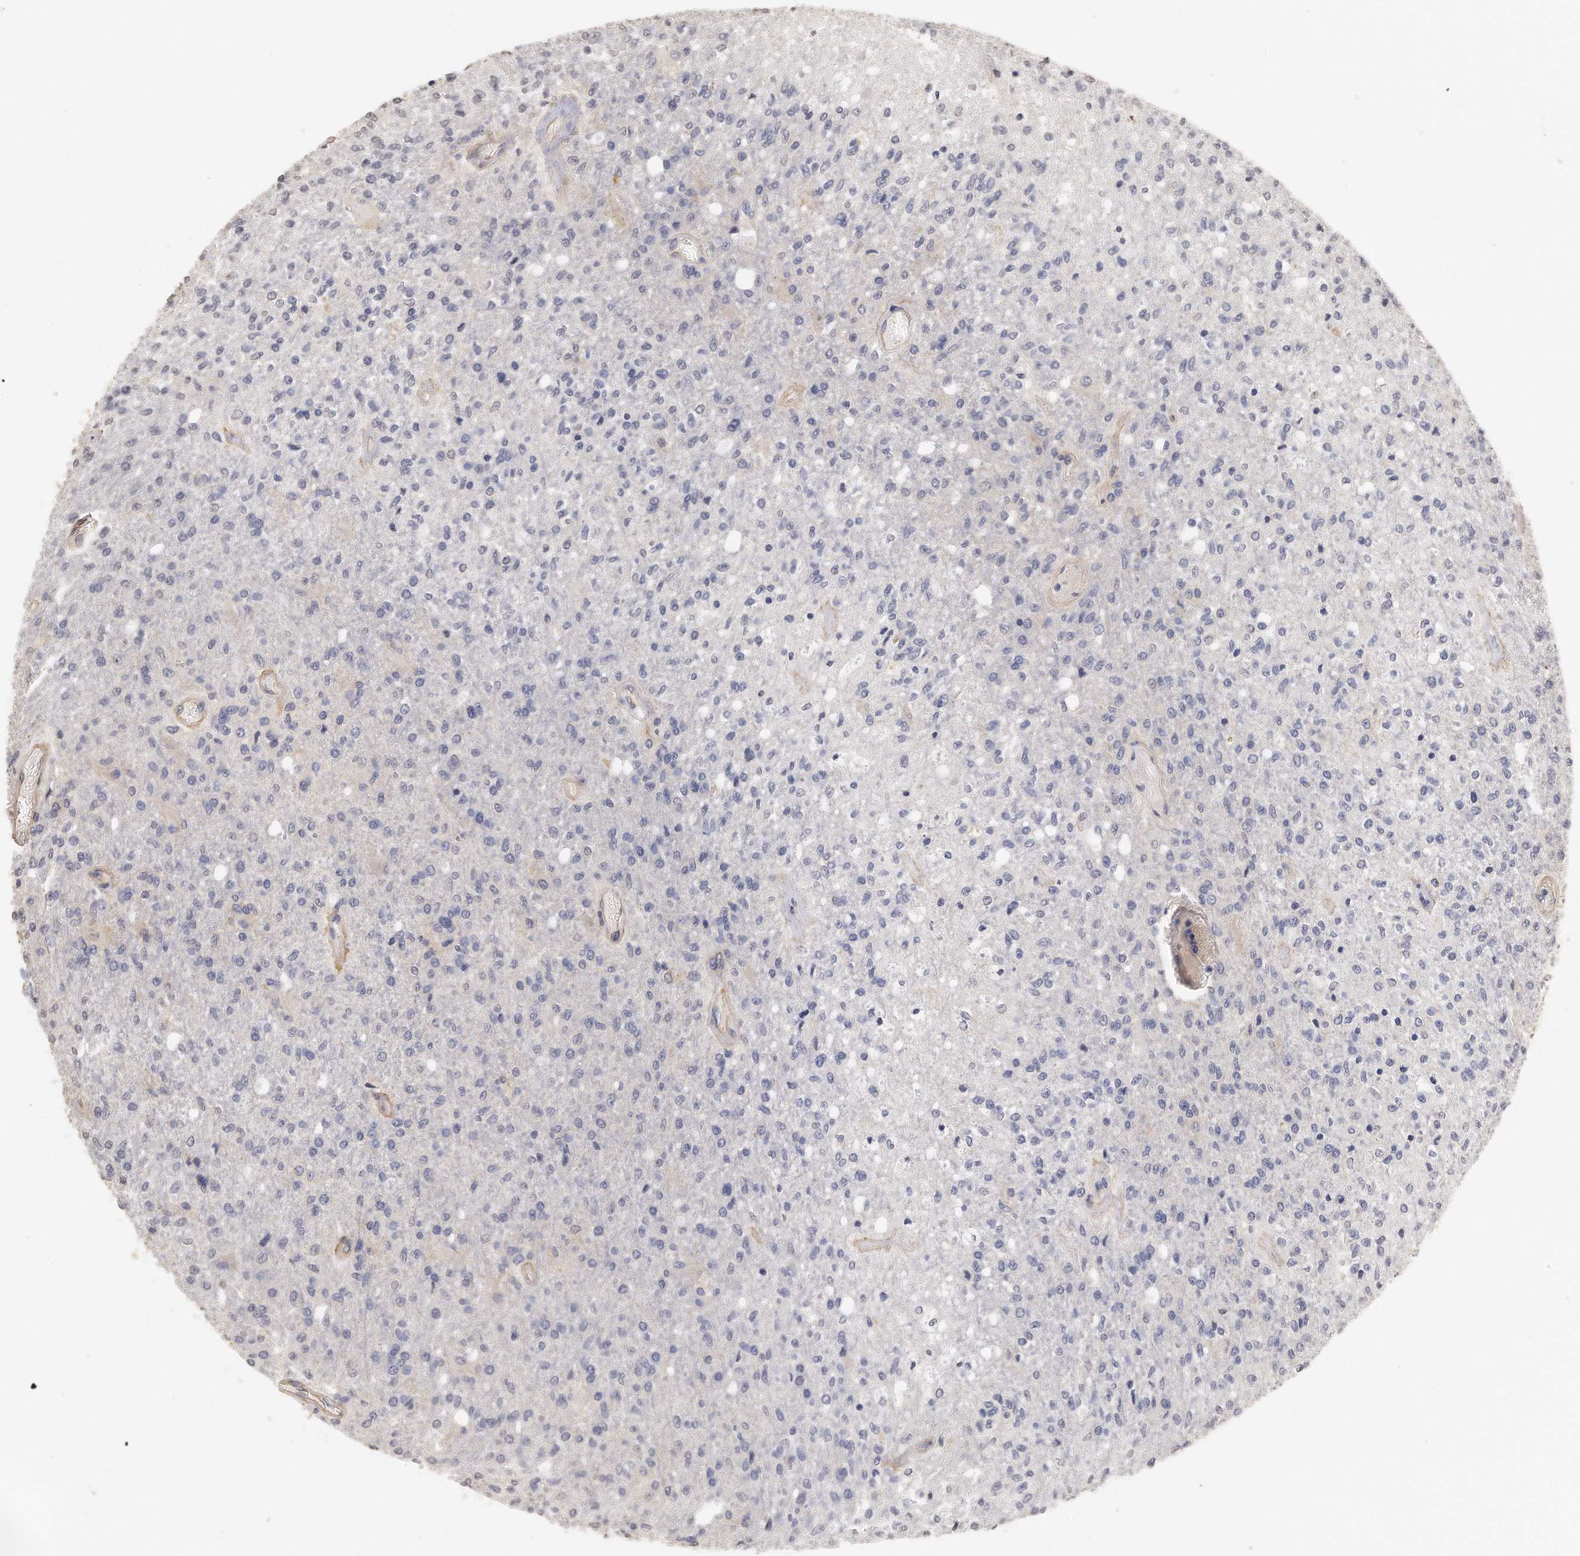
{"staining": {"intensity": "negative", "quantity": "none", "location": "none"}, "tissue": "glioma", "cell_type": "Tumor cells", "image_type": "cancer", "snomed": [{"axis": "morphology", "description": "Normal tissue, NOS"}, {"axis": "morphology", "description": "Glioma, malignant, High grade"}, {"axis": "topography", "description": "Cerebral cortex"}], "caption": "Immunohistochemistry histopathology image of human malignant glioma (high-grade) stained for a protein (brown), which exhibits no positivity in tumor cells.", "gene": "CHST7", "patient": {"sex": "male", "age": 77}}